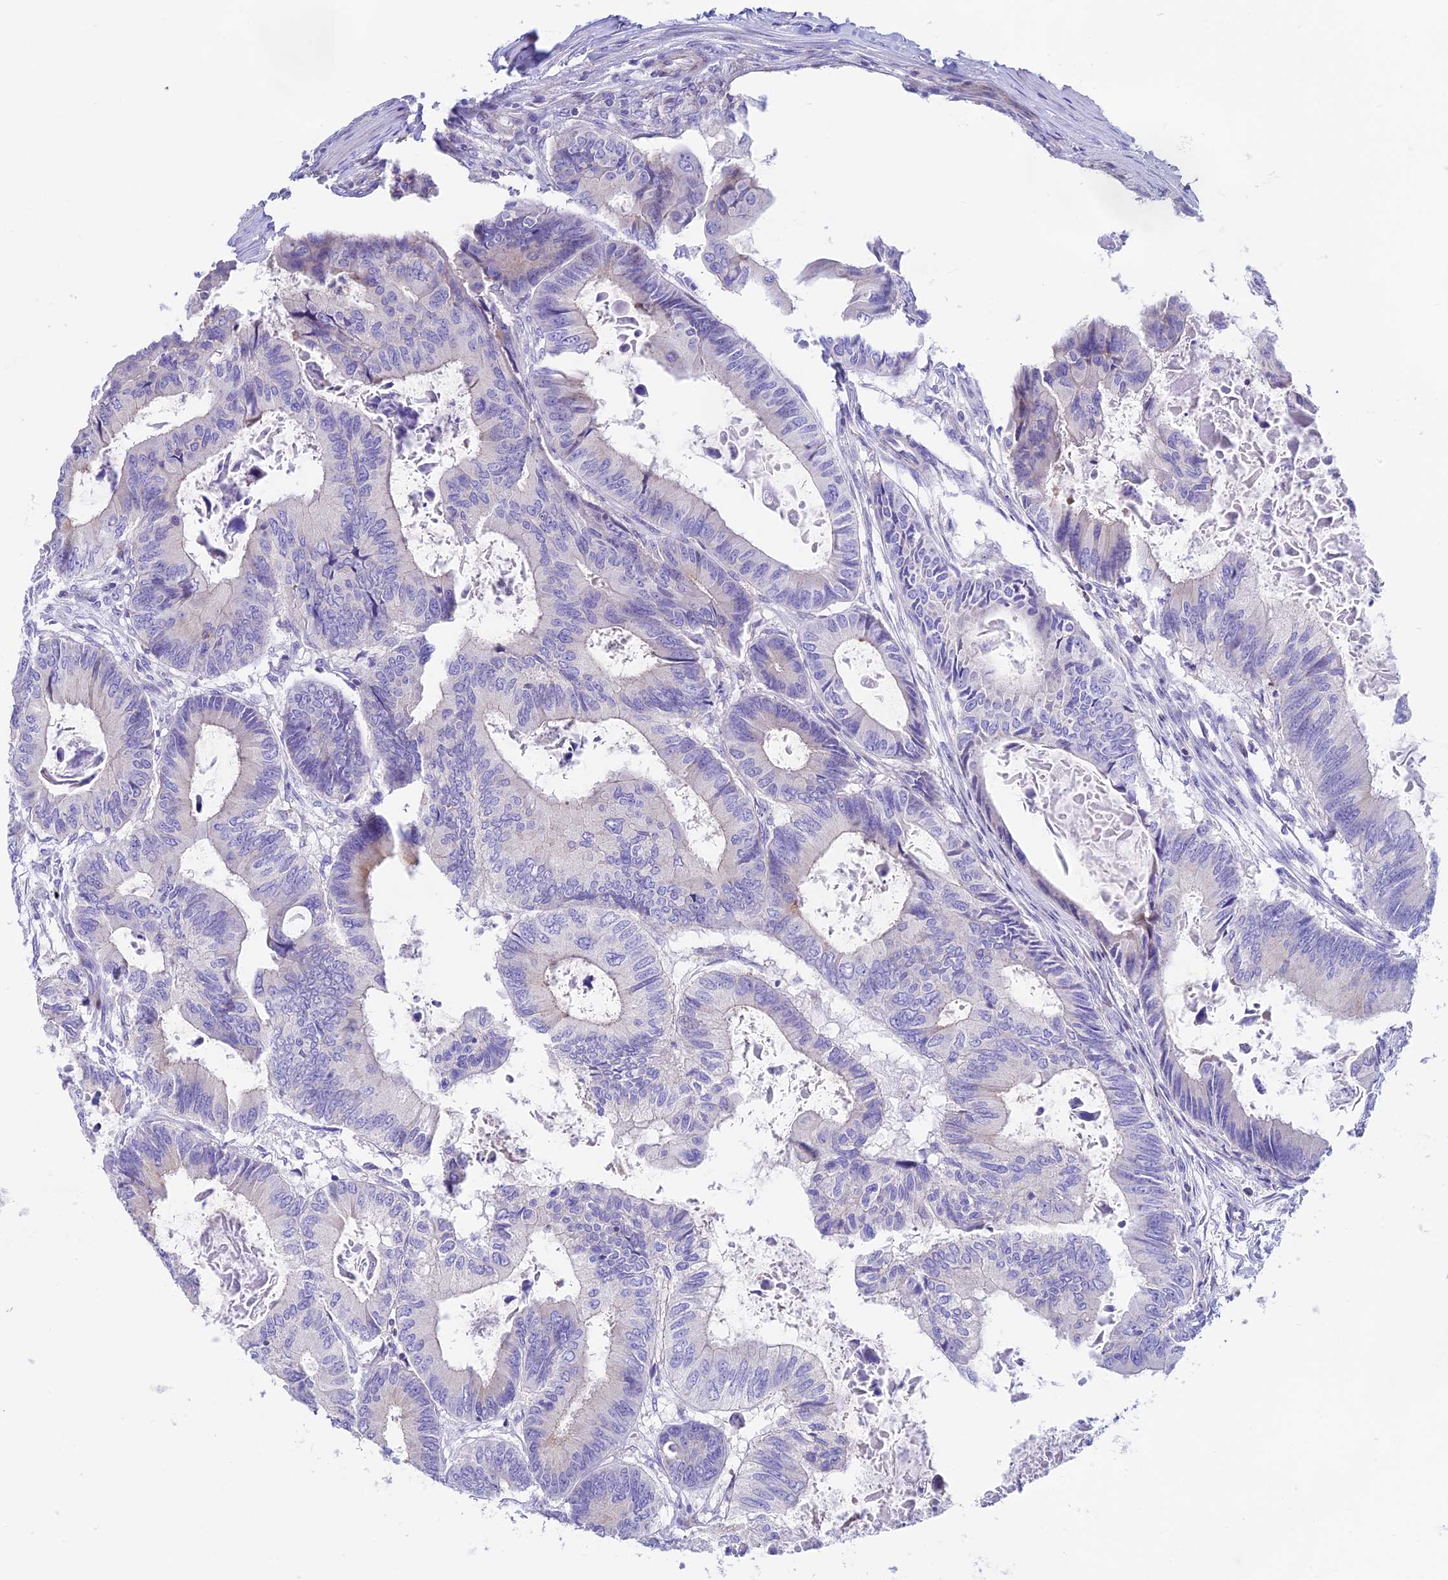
{"staining": {"intensity": "negative", "quantity": "none", "location": "none"}, "tissue": "colorectal cancer", "cell_type": "Tumor cells", "image_type": "cancer", "snomed": [{"axis": "morphology", "description": "Adenocarcinoma, NOS"}, {"axis": "topography", "description": "Colon"}], "caption": "Immunohistochemistry micrograph of neoplastic tissue: colorectal adenocarcinoma stained with DAB exhibits no significant protein staining in tumor cells. (DAB immunohistochemistry visualized using brightfield microscopy, high magnification).", "gene": "PRIM1", "patient": {"sex": "male", "age": 85}}